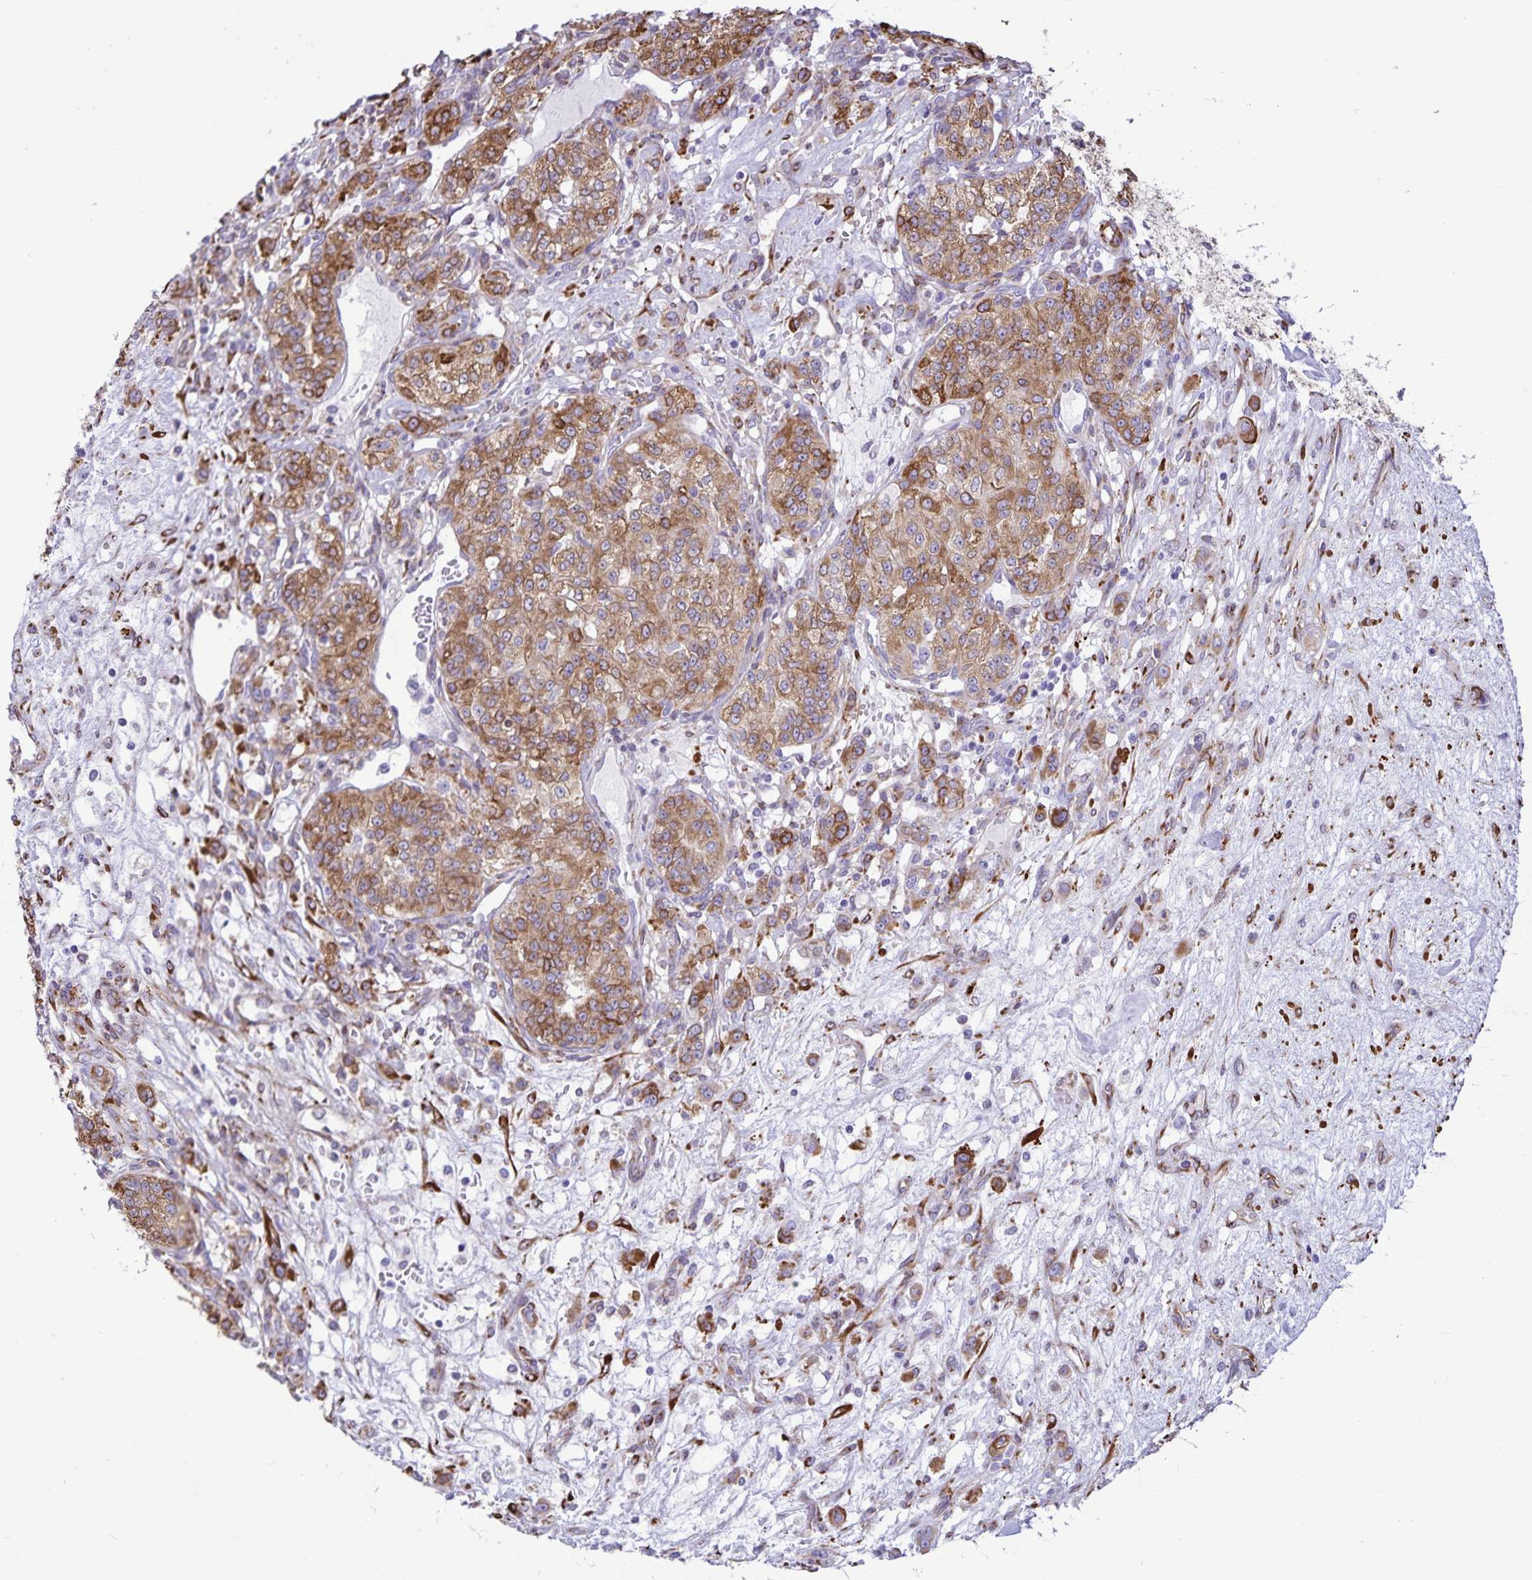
{"staining": {"intensity": "moderate", "quantity": ">75%", "location": "cytoplasmic/membranous"}, "tissue": "renal cancer", "cell_type": "Tumor cells", "image_type": "cancer", "snomed": [{"axis": "morphology", "description": "Adenocarcinoma, NOS"}, {"axis": "topography", "description": "Kidney"}], "caption": "Human adenocarcinoma (renal) stained for a protein (brown) shows moderate cytoplasmic/membranous positive expression in about >75% of tumor cells.", "gene": "RCN1", "patient": {"sex": "female", "age": 63}}